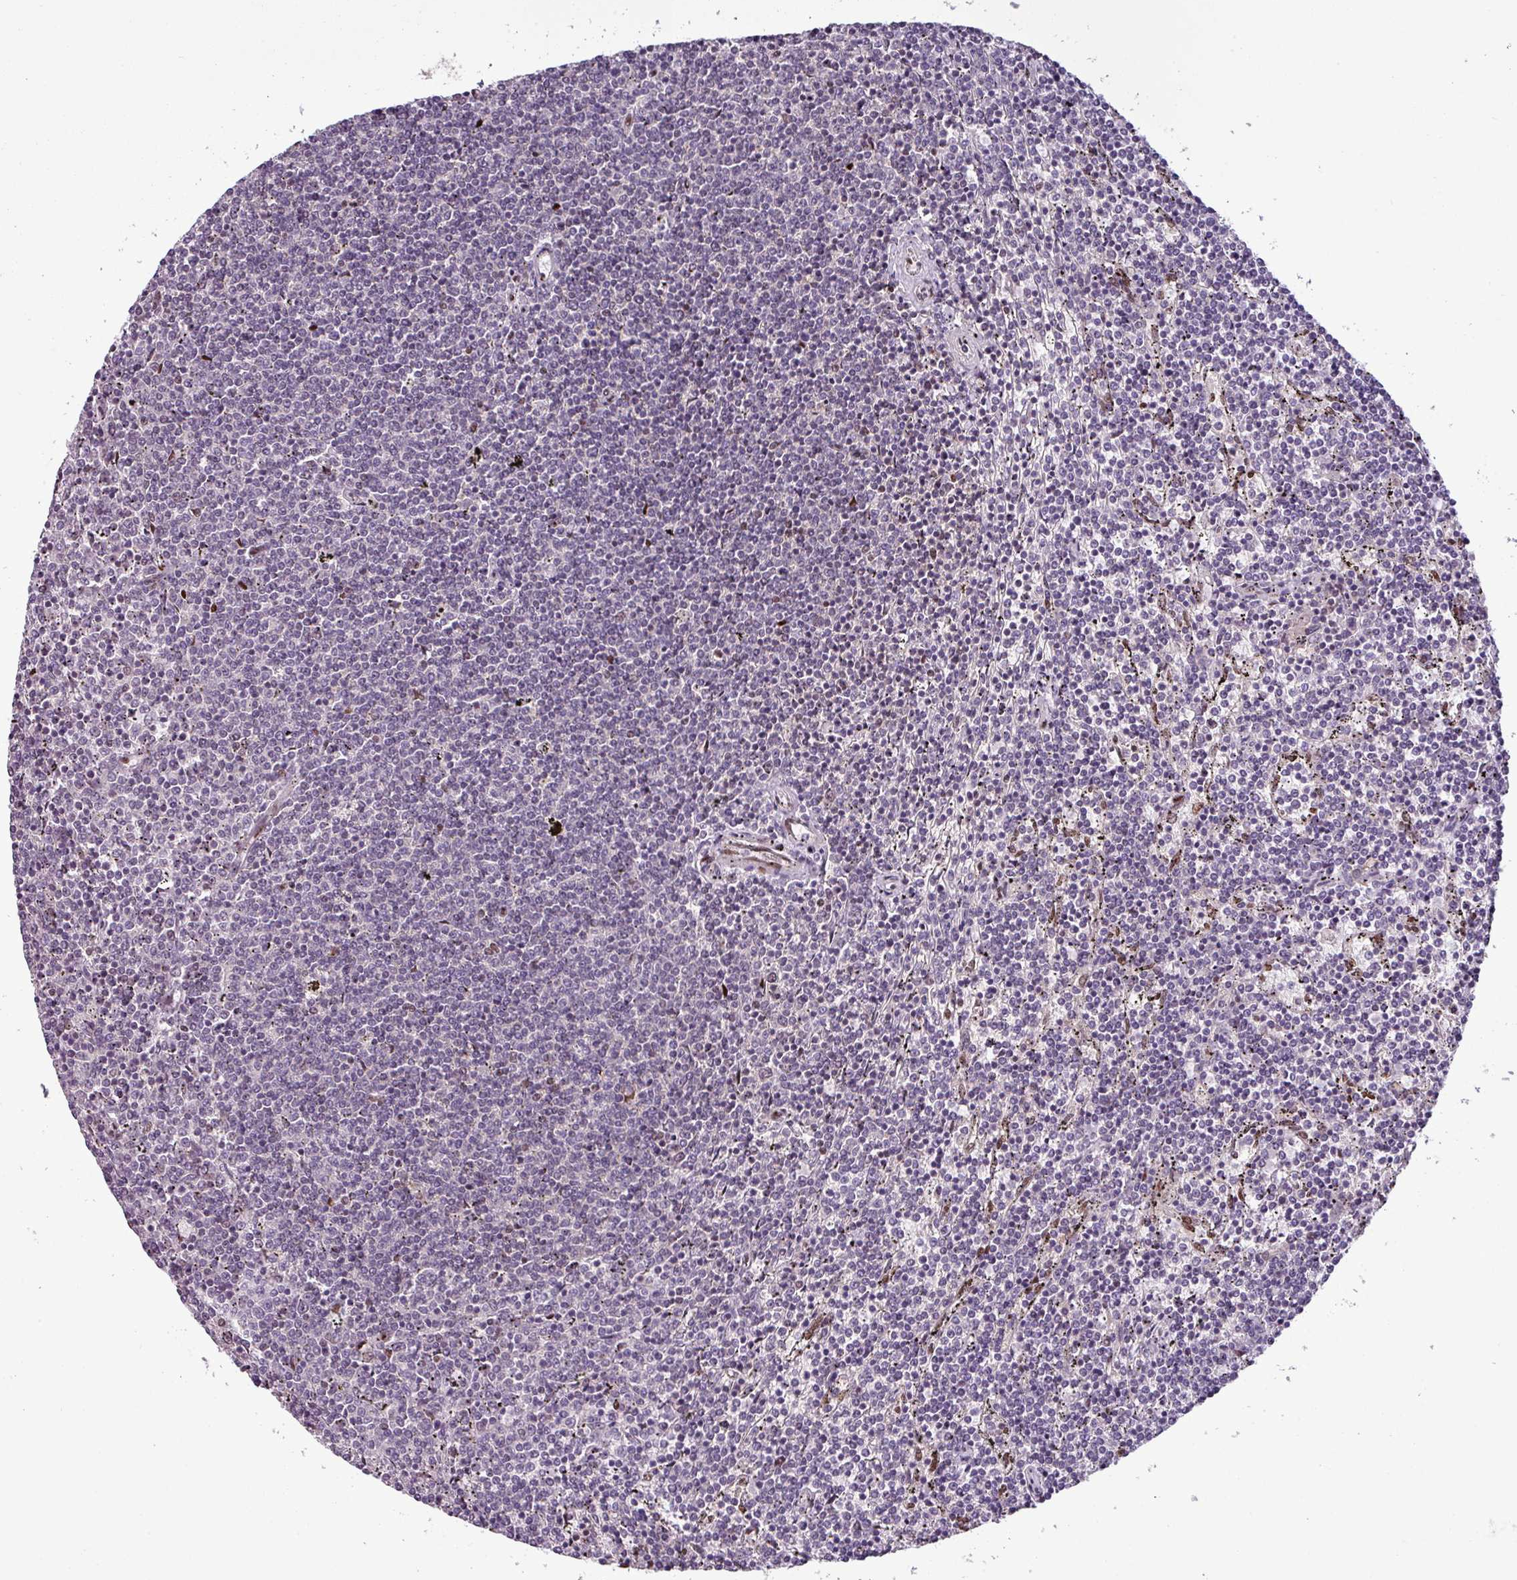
{"staining": {"intensity": "negative", "quantity": "none", "location": "none"}, "tissue": "lymphoma", "cell_type": "Tumor cells", "image_type": "cancer", "snomed": [{"axis": "morphology", "description": "Malignant lymphoma, non-Hodgkin's type, Low grade"}, {"axis": "topography", "description": "Spleen"}], "caption": "A micrograph of human low-grade malignant lymphoma, non-Hodgkin's type is negative for staining in tumor cells.", "gene": "IRF2BPL", "patient": {"sex": "female", "age": 50}}